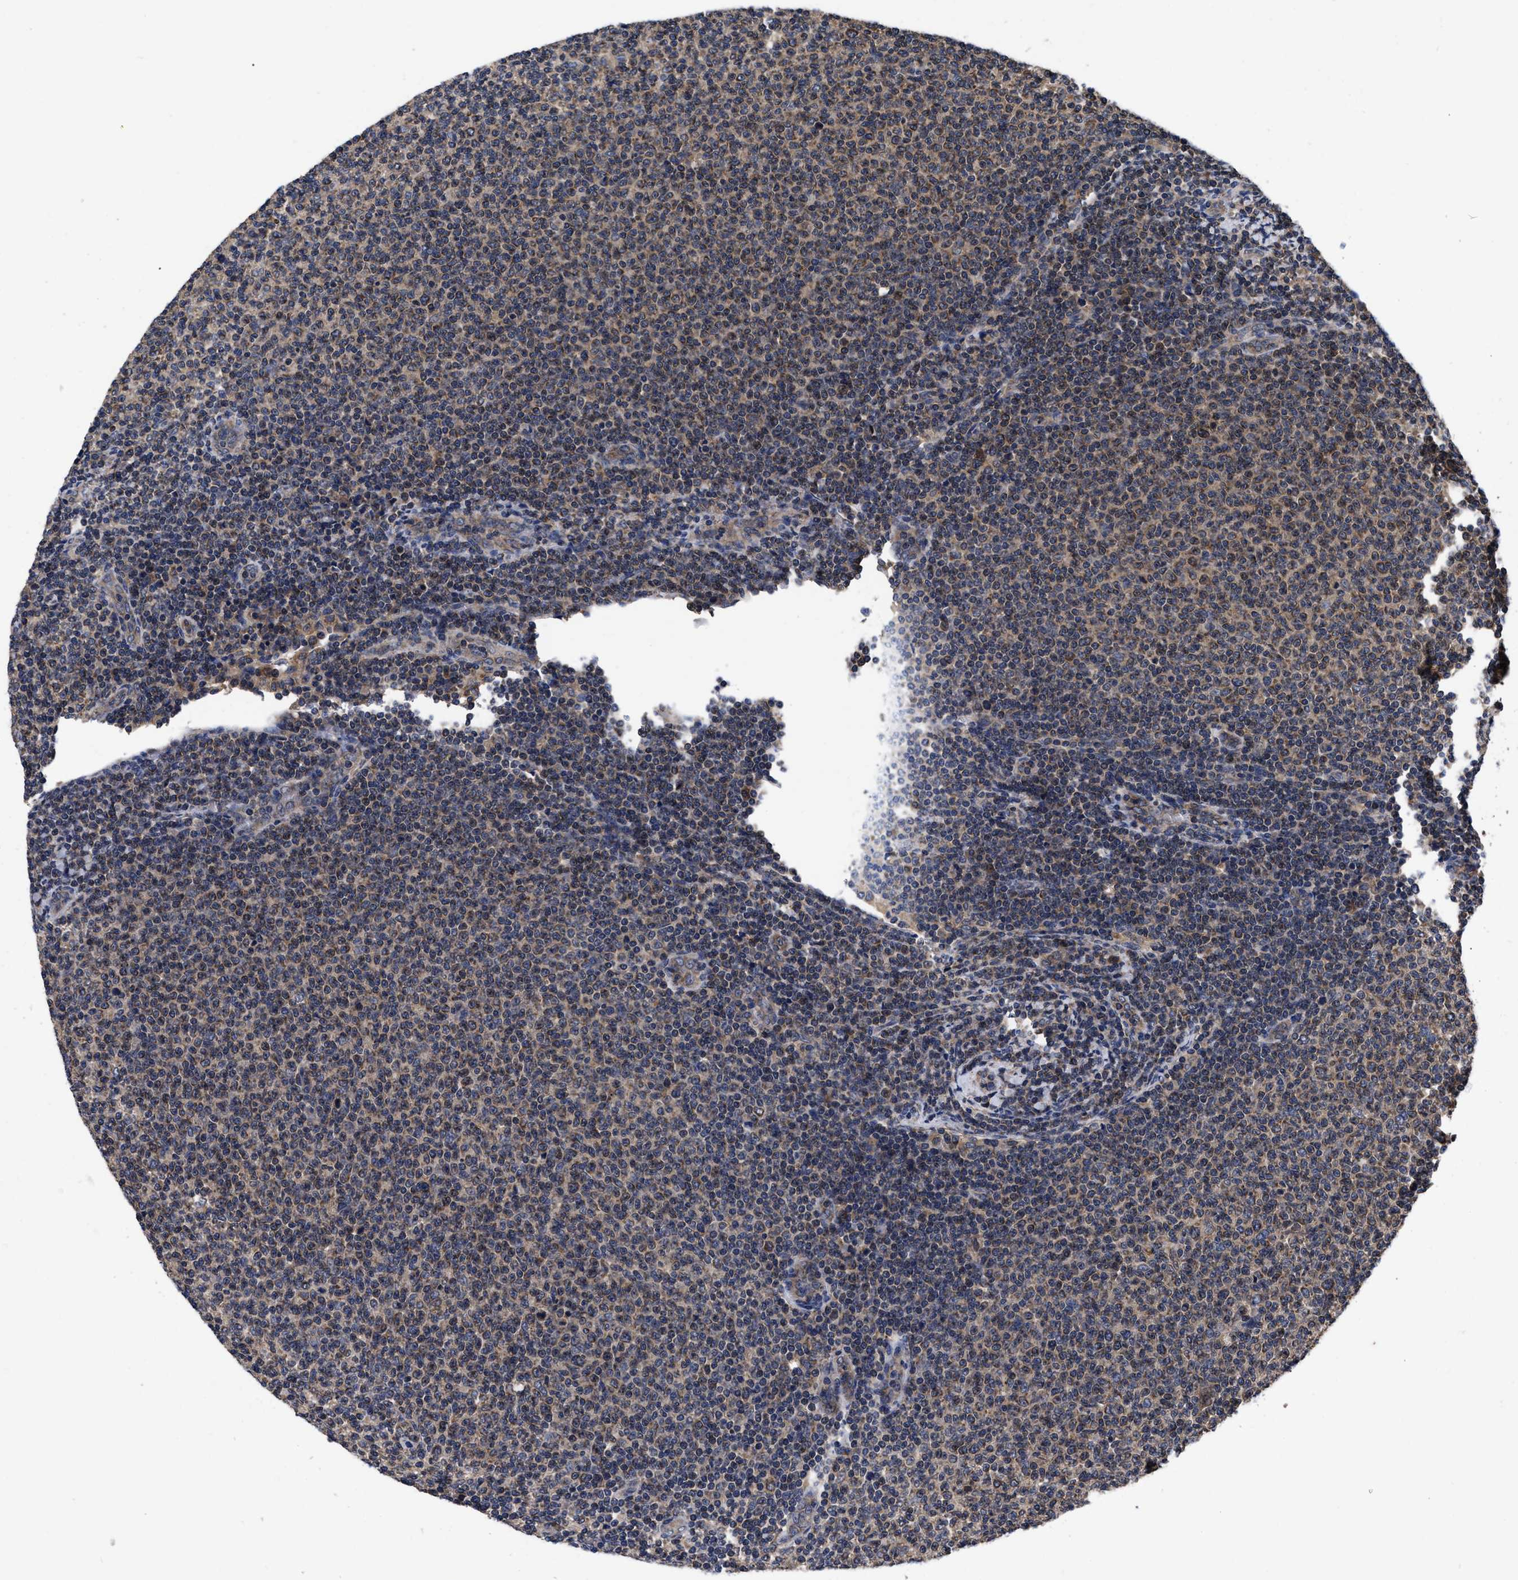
{"staining": {"intensity": "moderate", "quantity": "25%-75%", "location": "cytoplasmic/membranous"}, "tissue": "lymphoma", "cell_type": "Tumor cells", "image_type": "cancer", "snomed": [{"axis": "morphology", "description": "Malignant lymphoma, non-Hodgkin's type, Low grade"}, {"axis": "topography", "description": "Lymph node"}], "caption": "Protein staining by IHC displays moderate cytoplasmic/membranous expression in approximately 25%-75% of tumor cells in low-grade malignant lymphoma, non-Hodgkin's type. Using DAB (brown) and hematoxylin (blue) stains, captured at high magnification using brightfield microscopy.", "gene": "LRRC3", "patient": {"sex": "male", "age": 66}}